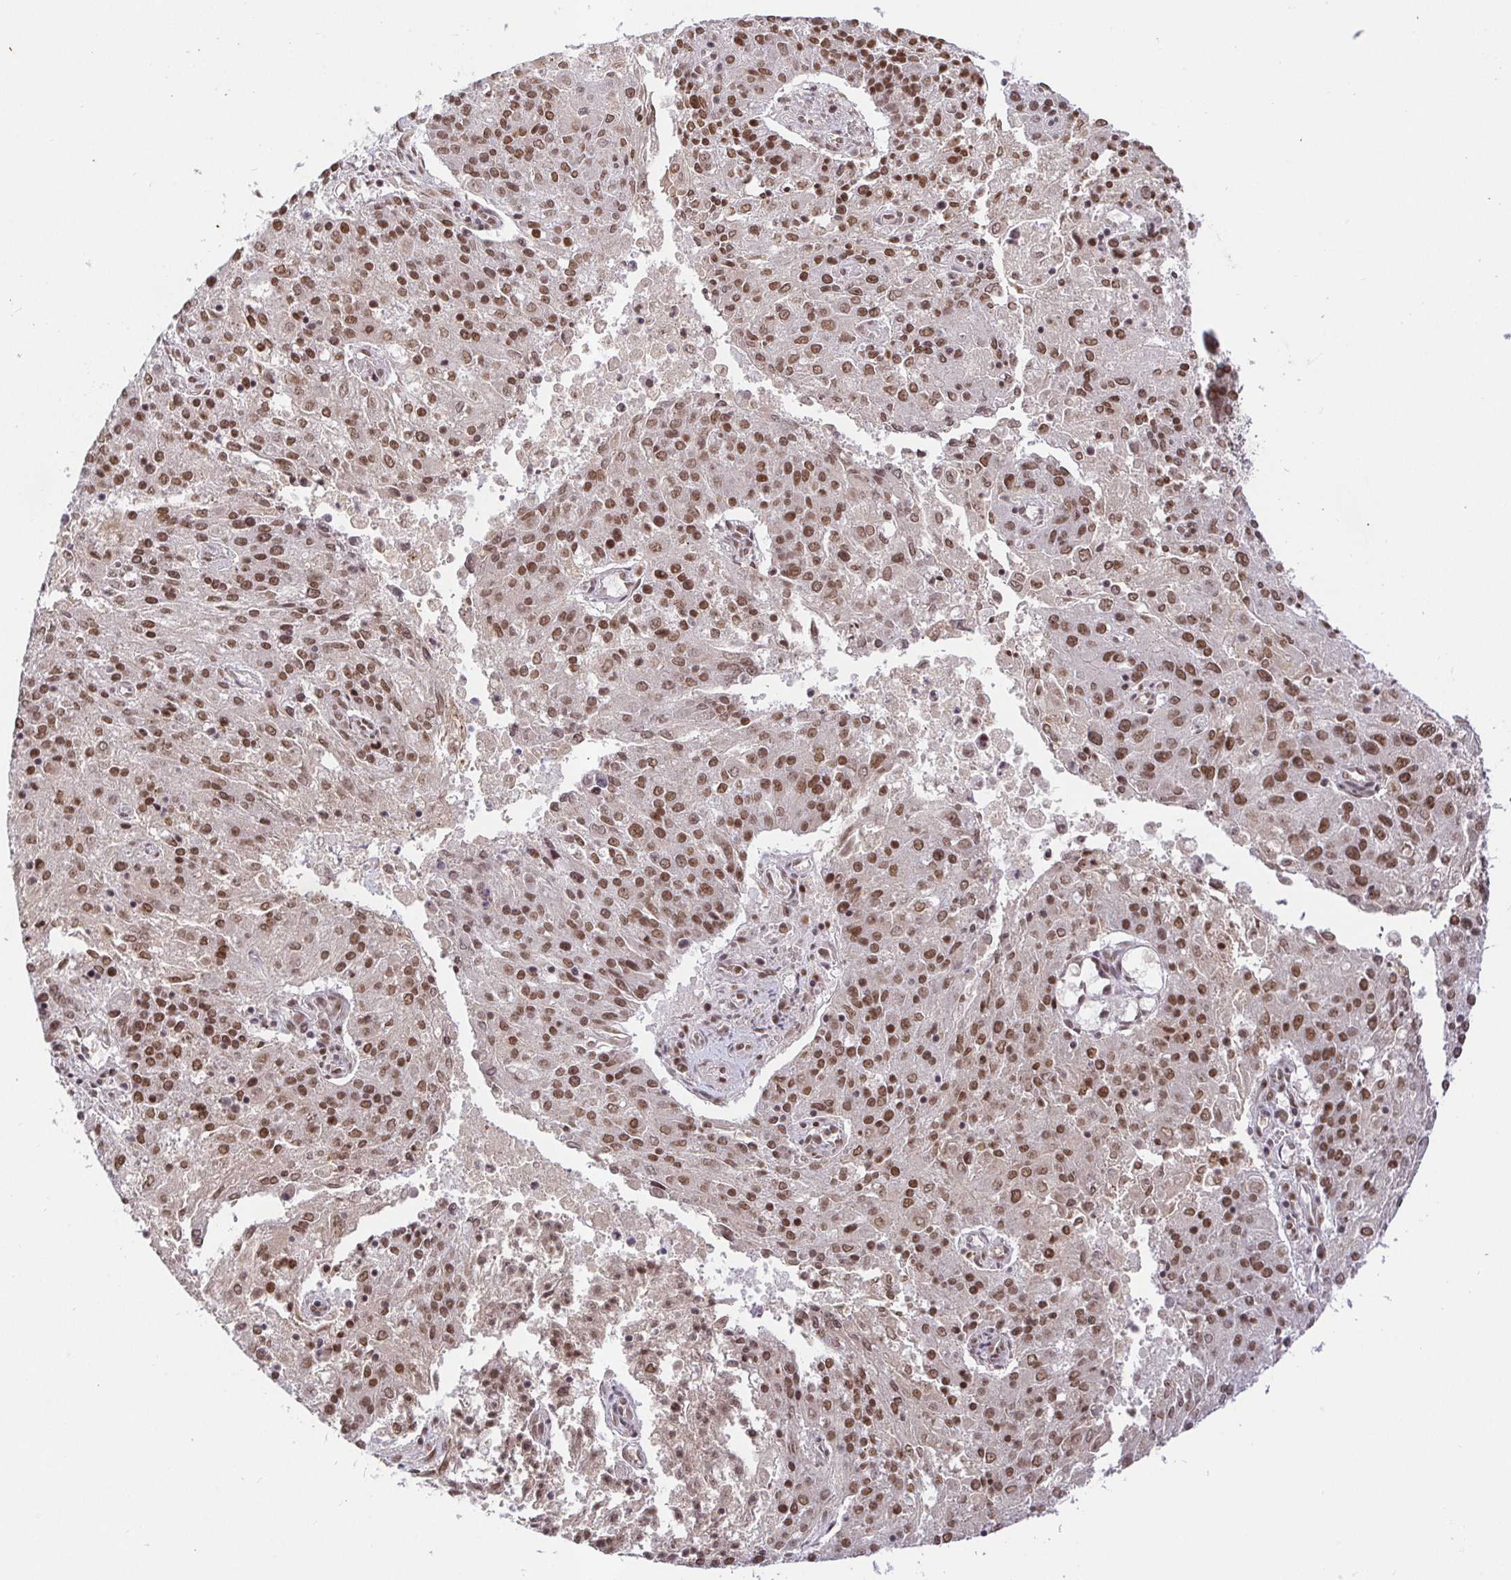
{"staining": {"intensity": "moderate", "quantity": ">75%", "location": "nuclear"}, "tissue": "endometrial cancer", "cell_type": "Tumor cells", "image_type": "cancer", "snomed": [{"axis": "morphology", "description": "Adenocarcinoma, NOS"}, {"axis": "topography", "description": "Endometrium"}], "caption": "This is a micrograph of immunohistochemistry (IHC) staining of adenocarcinoma (endometrial), which shows moderate positivity in the nuclear of tumor cells.", "gene": "USF1", "patient": {"sex": "female", "age": 82}}